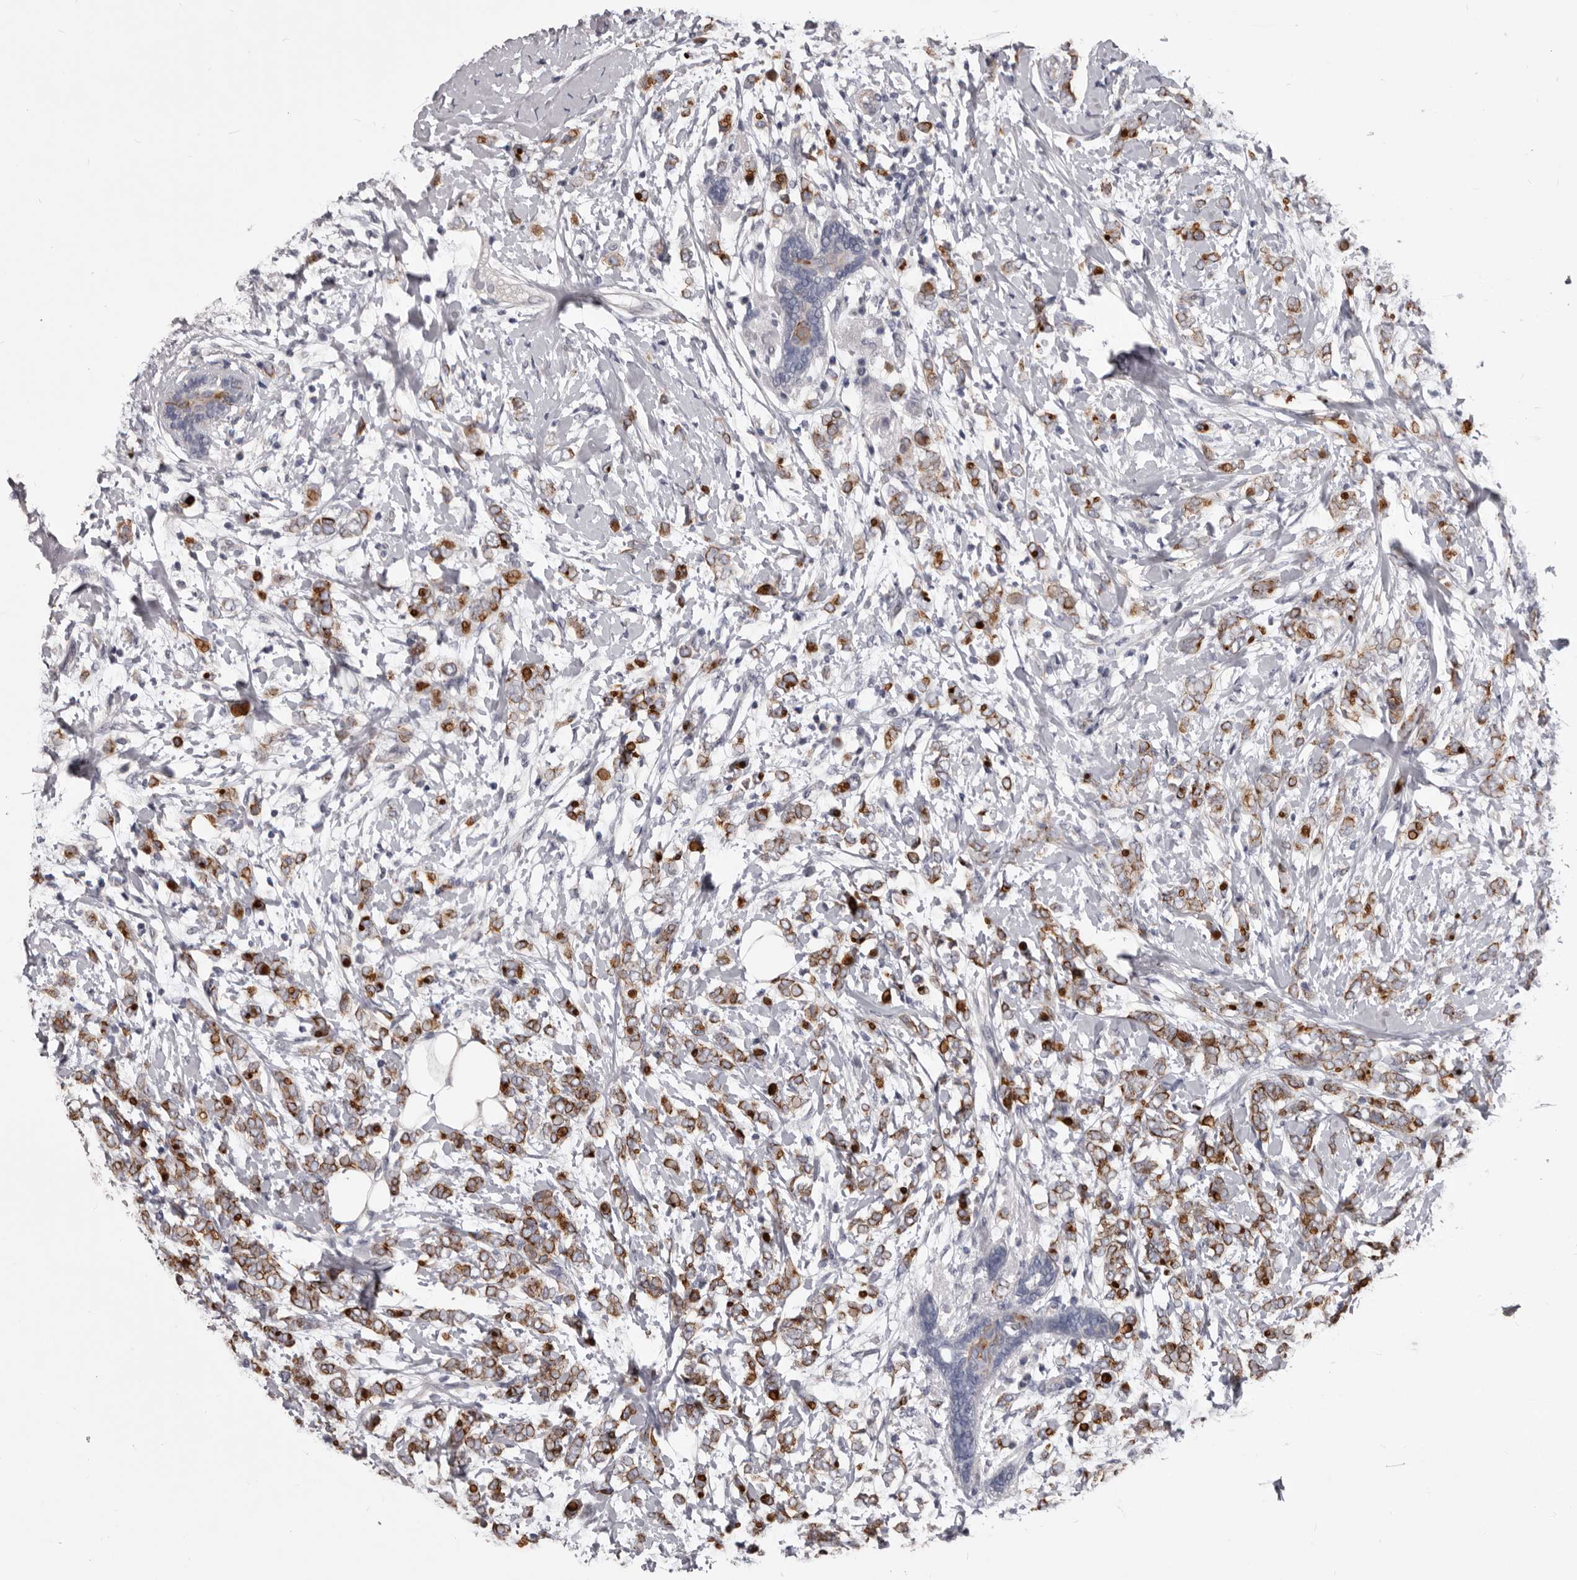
{"staining": {"intensity": "strong", "quantity": ">75%", "location": "cytoplasmic/membranous"}, "tissue": "breast cancer", "cell_type": "Tumor cells", "image_type": "cancer", "snomed": [{"axis": "morphology", "description": "Normal tissue, NOS"}, {"axis": "morphology", "description": "Lobular carcinoma"}, {"axis": "topography", "description": "Breast"}], "caption": "This is a photomicrograph of immunohistochemistry staining of lobular carcinoma (breast), which shows strong staining in the cytoplasmic/membranous of tumor cells.", "gene": "LPAR6", "patient": {"sex": "female", "age": 47}}